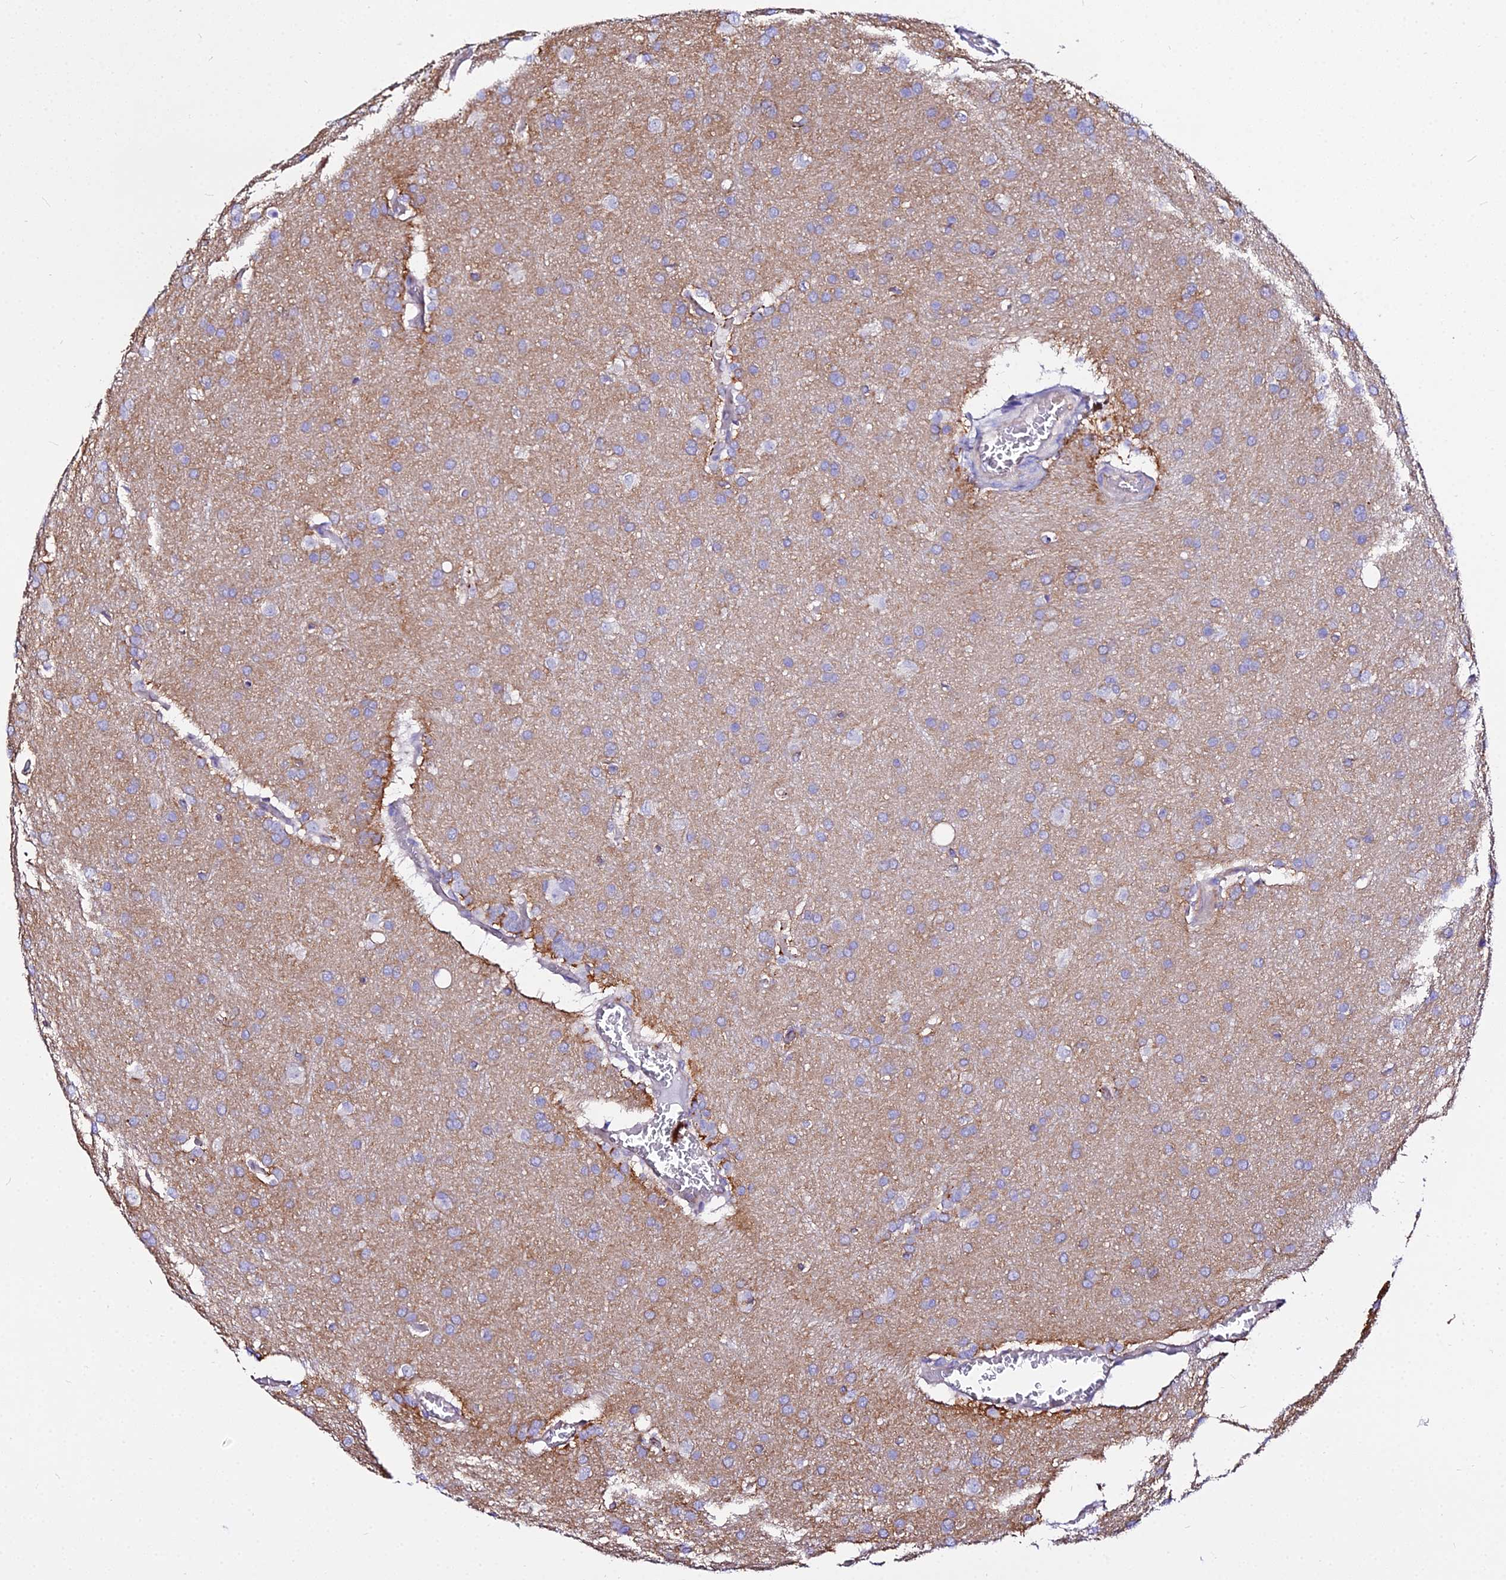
{"staining": {"intensity": "negative", "quantity": "none", "location": "none"}, "tissue": "glioma", "cell_type": "Tumor cells", "image_type": "cancer", "snomed": [{"axis": "morphology", "description": "Glioma, malignant, Low grade"}, {"axis": "topography", "description": "Brain"}], "caption": "Low-grade glioma (malignant) stained for a protein using immunohistochemistry (IHC) reveals no expression tumor cells.", "gene": "DAW1", "patient": {"sex": "female", "age": 32}}